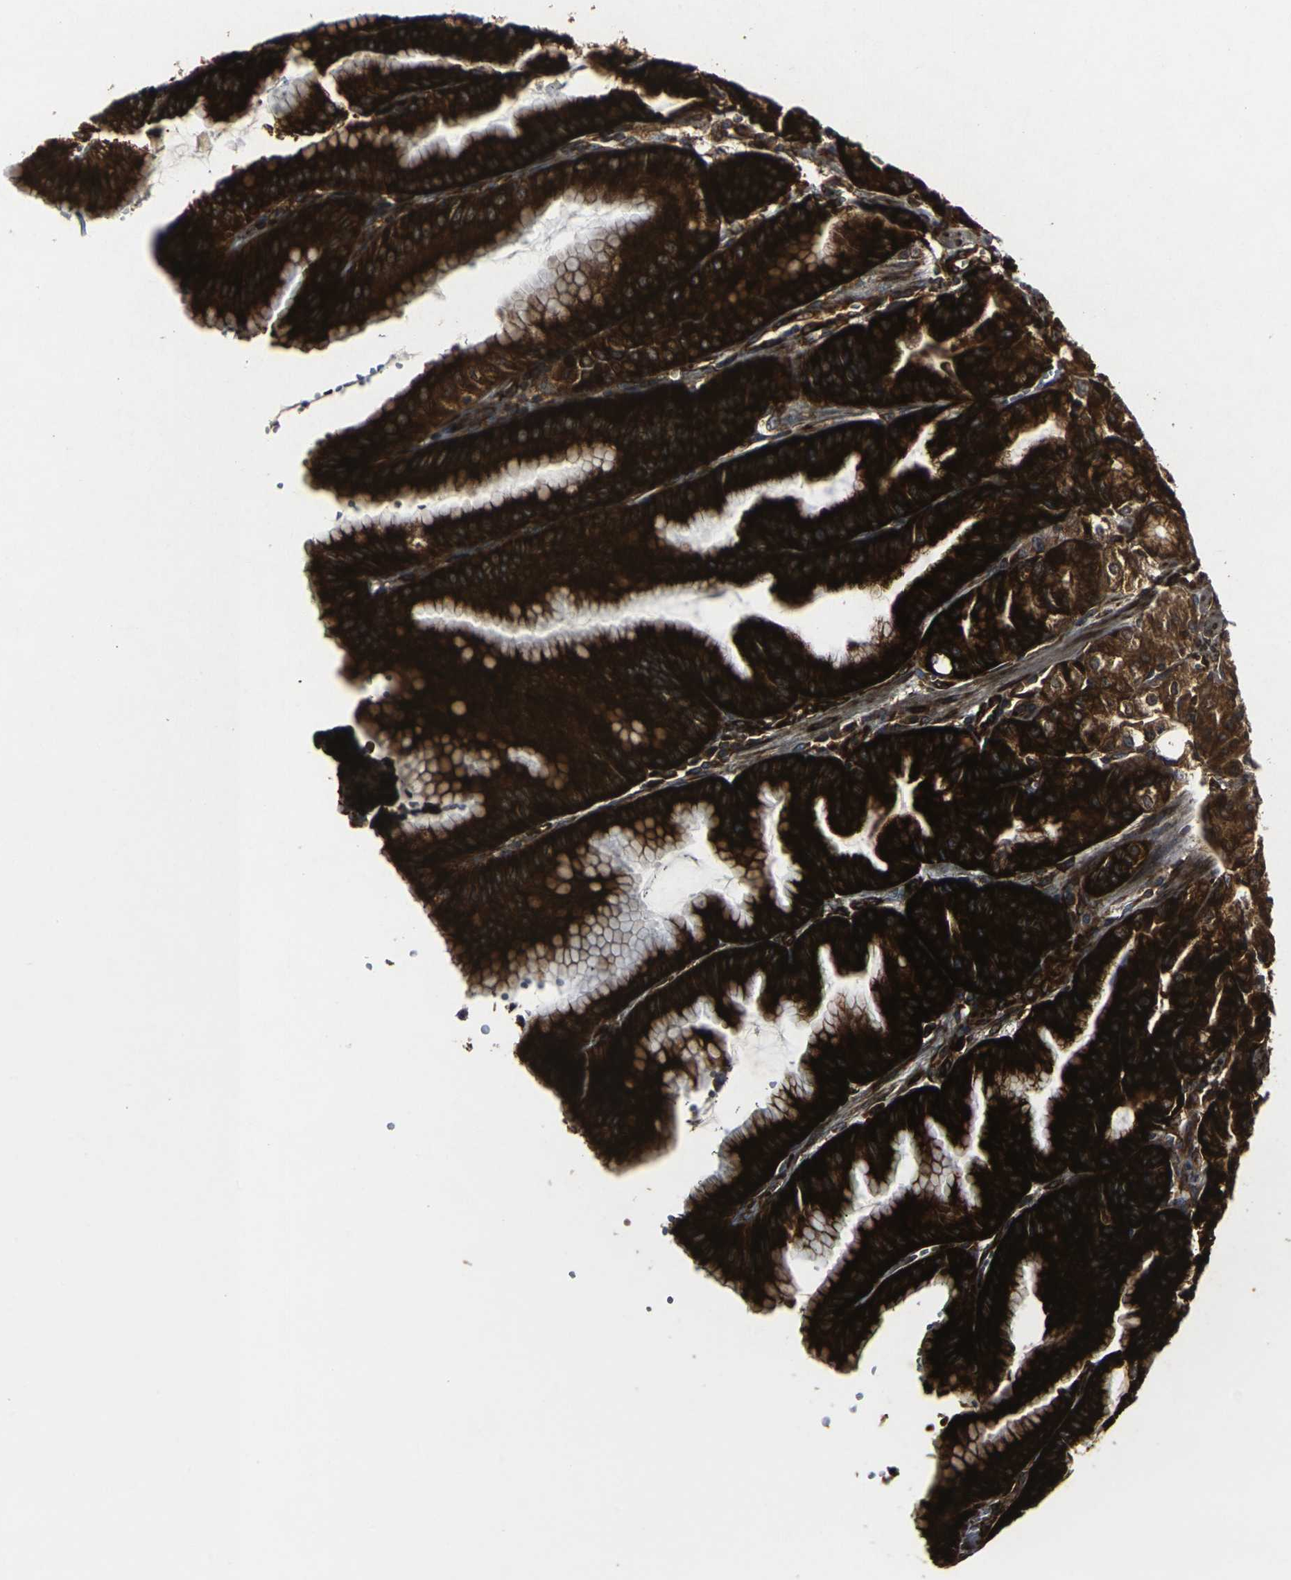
{"staining": {"intensity": "strong", "quantity": ">75%", "location": "cytoplasmic/membranous"}, "tissue": "stomach", "cell_type": "Glandular cells", "image_type": "normal", "snomed": [{"axis": "morphology", "description": "Normal tissue, NOS"}, {"axis": "topography", "description": "Stomach, lower"}], "caption": "IHC staining of benign stomach, which shows high levels of strong cytoplasmic/membranous staining in about >75% of glandular cells indicating strong cytoplasmic/membranous protein staining. The staining was performed using DAB (brown) for protein detection and nuclei were counterstained in hematoxylin (blue).", "gene": "MARCHF2", "patient": {"sex": "male", "age": 71}}